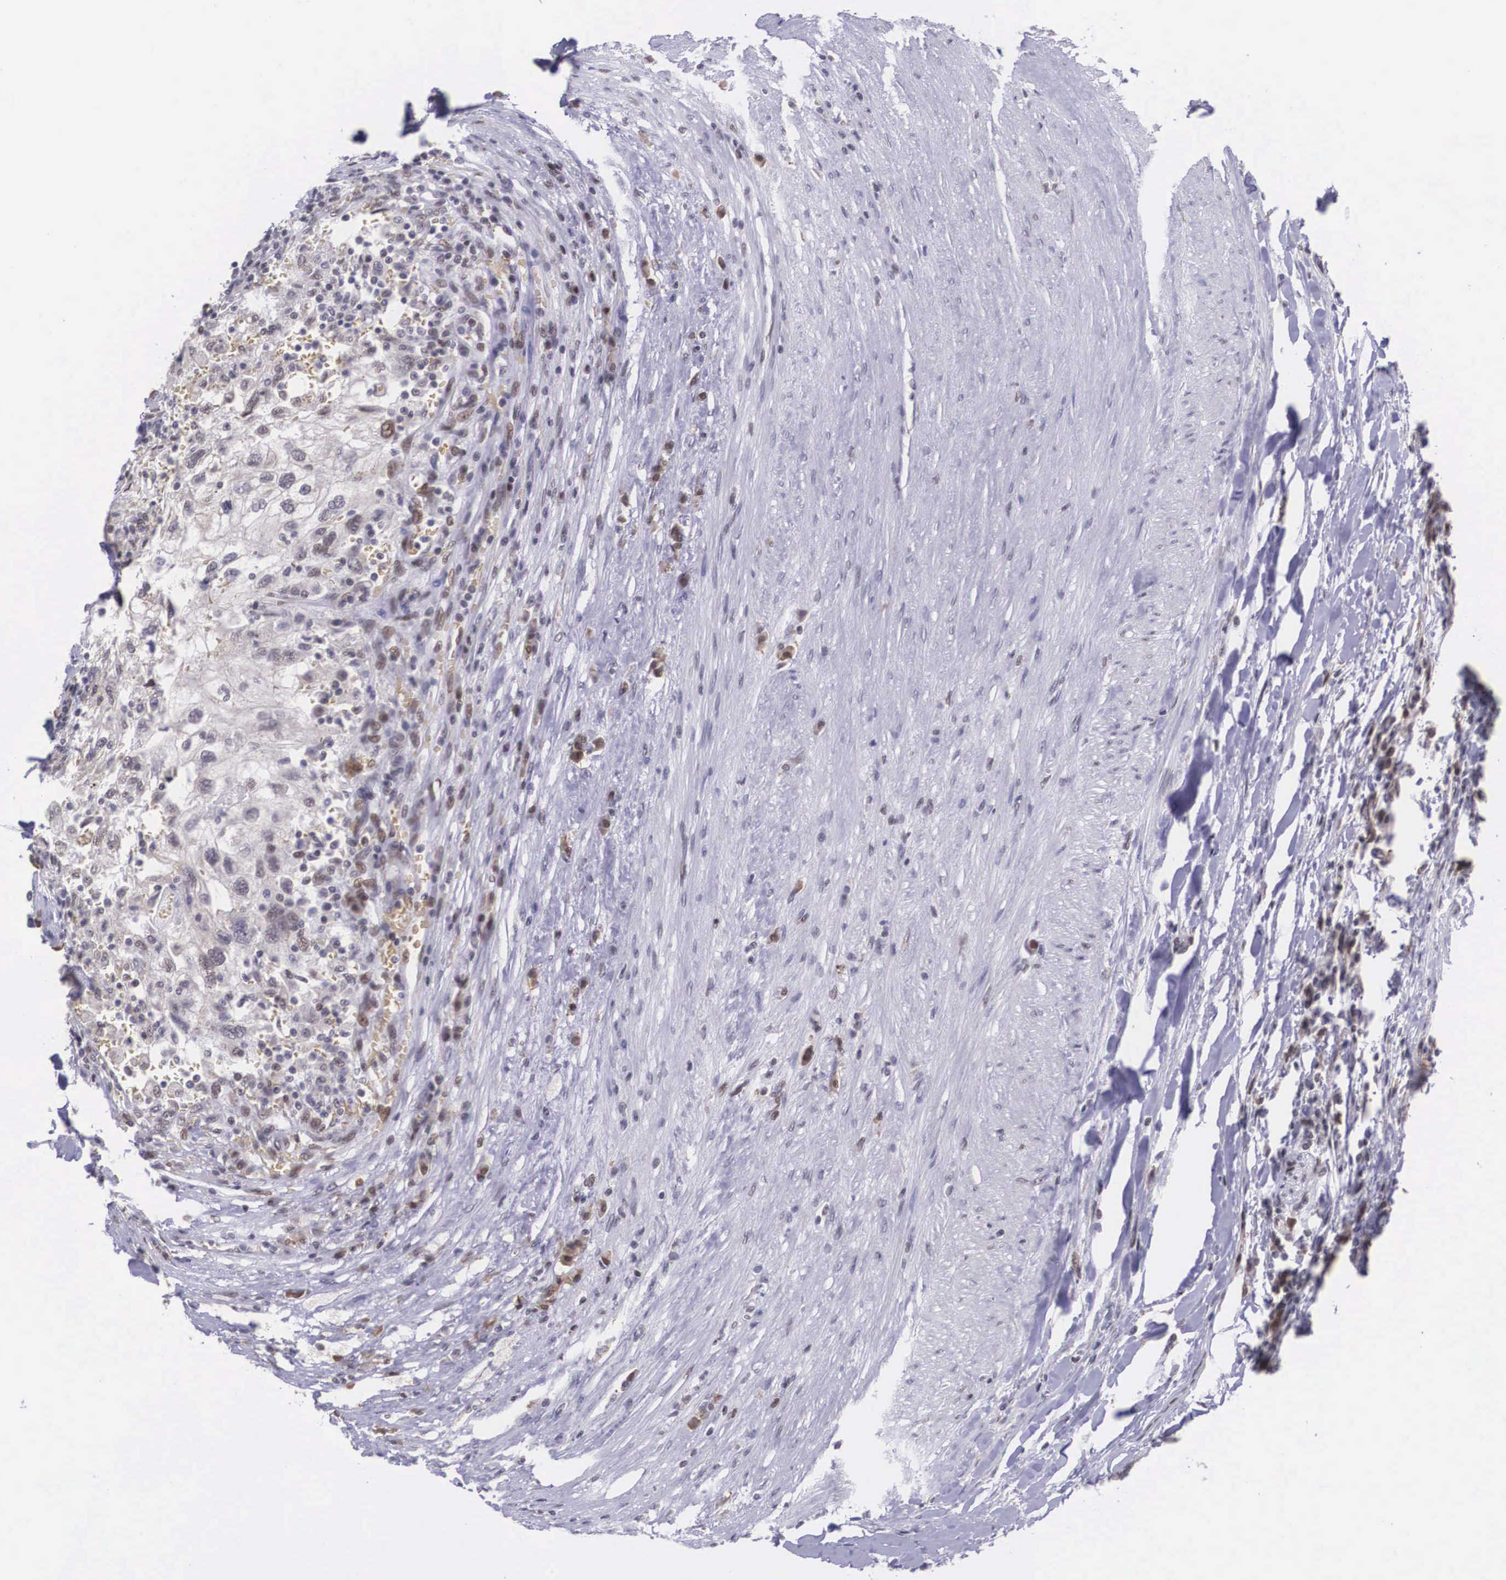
{"staining": {"intensity": "weak", "quantity": "25%-75%", "location": "cytoplasmic/membranous"}, "tissue": "renal cancer", "cell_type": "Tumor cells", "image_type": "cancer", "snomed": [{"axis": "morphology", "description": "Normal tissue, NOS"}, {"axis": "morphology", "description": "Adenocarcinoma, NOS"}, {"axis": "topography", "description": "Kidney"}], "caption": "Immunohistochemical staining of human adenocarcinoma (renal) demonstrates low levels of weak cytoplasmic/membranous protein staining in about 25%-75% of tumor cells. The protein of interest is stained brown, and the nuclei are stained in blue (DAB IHC with brightfield microscopy, high magnification).", "gene": "SLC25A21", "patient": {"sex": "male", "age": 71}}